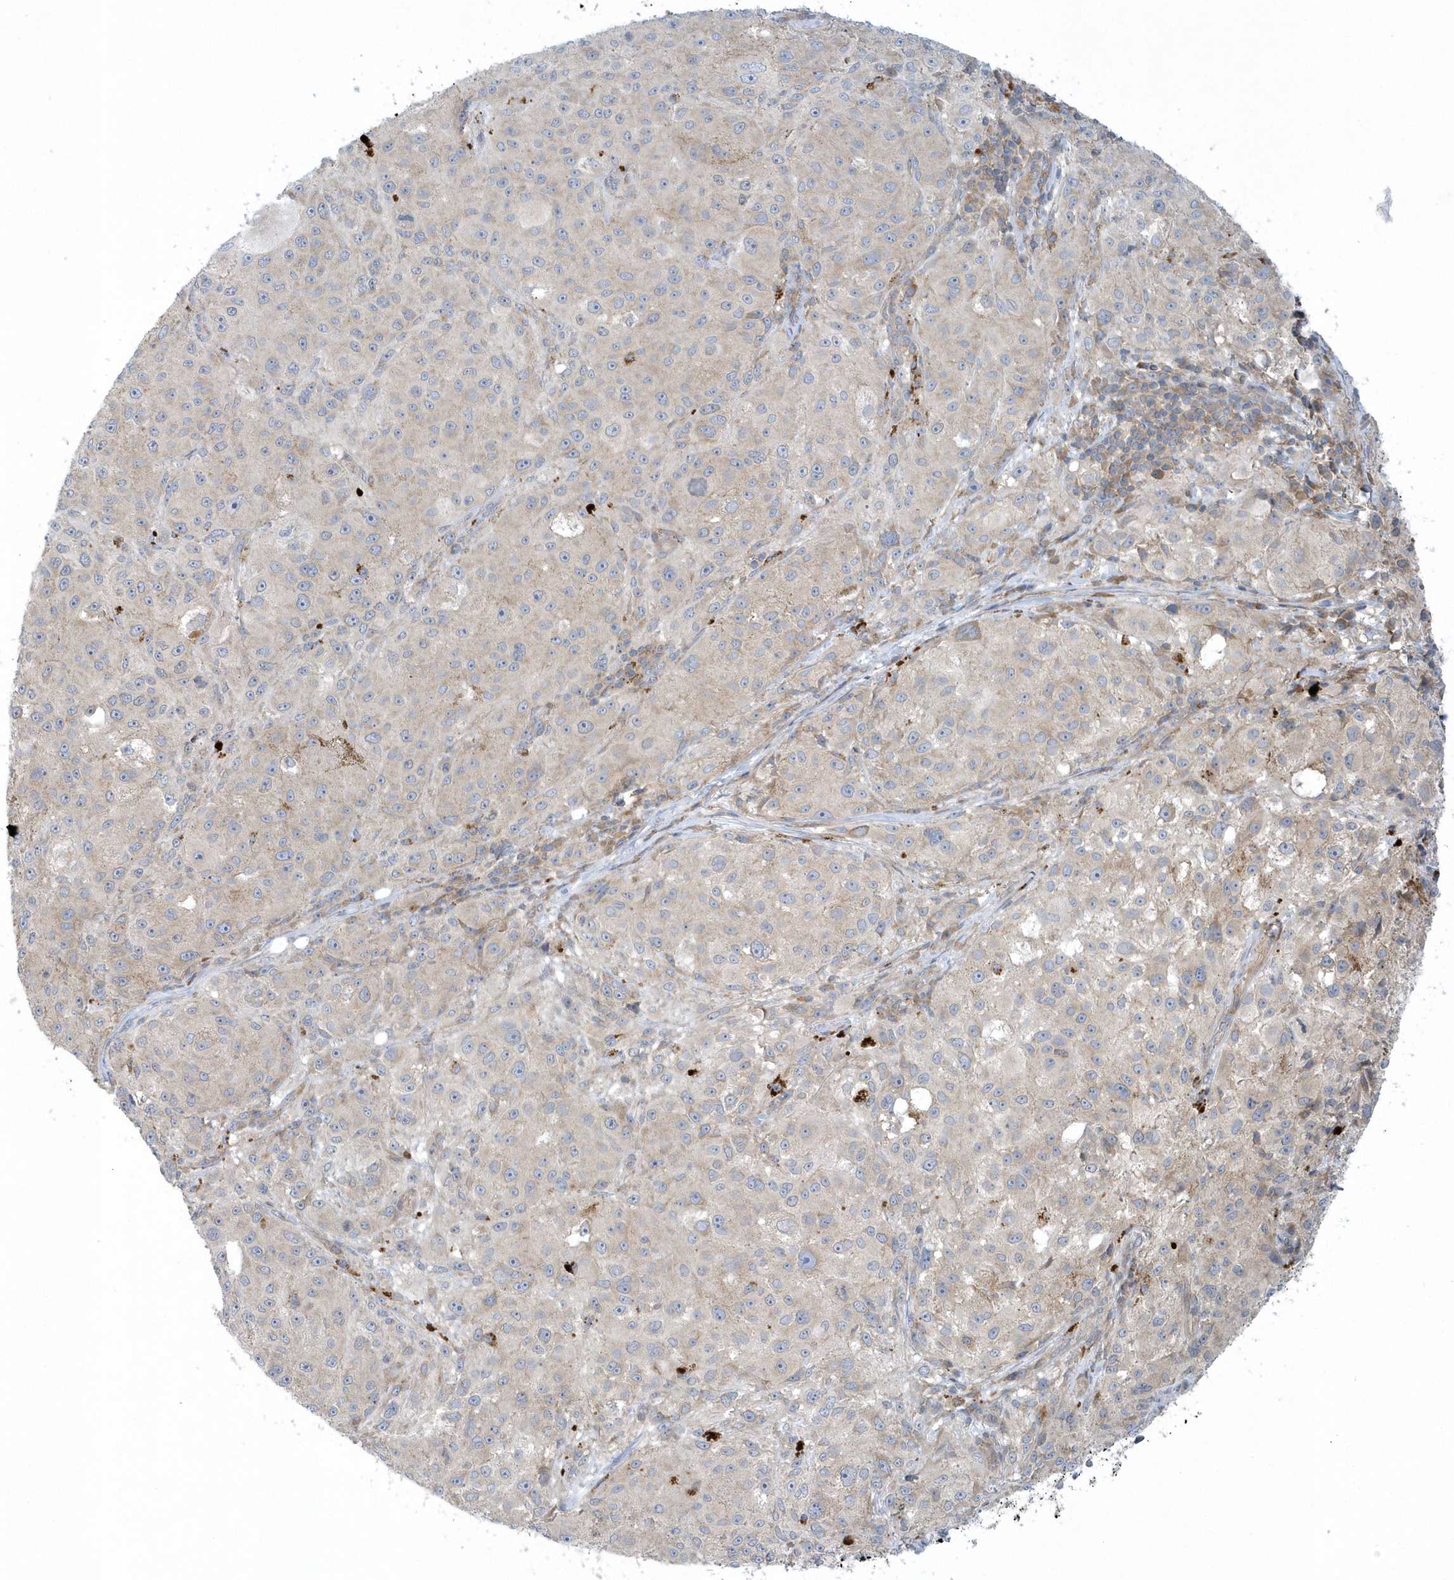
{"staining": {"intensity": "negative", "quantity": "none", "location": "none"}, "tissue": "melanoma", "cell_type": "Tumor cells", "image_type": "cancer", "snomed": [{"axis": "morphology", "description": "Necrosis, NOS"}, {"axis": "morphology", "description": "Malignant melanoma, NOS"}, {"axis": "topography", "description": "Skin"}], "caption": "Immunohistochemistry micrograph of neoplastic tissue: melanoma stained with DAB exhibits no significant protein staining in tumor cells.", "gene": "CNOT10", "patient": {"sex": "female", "age": 87}}